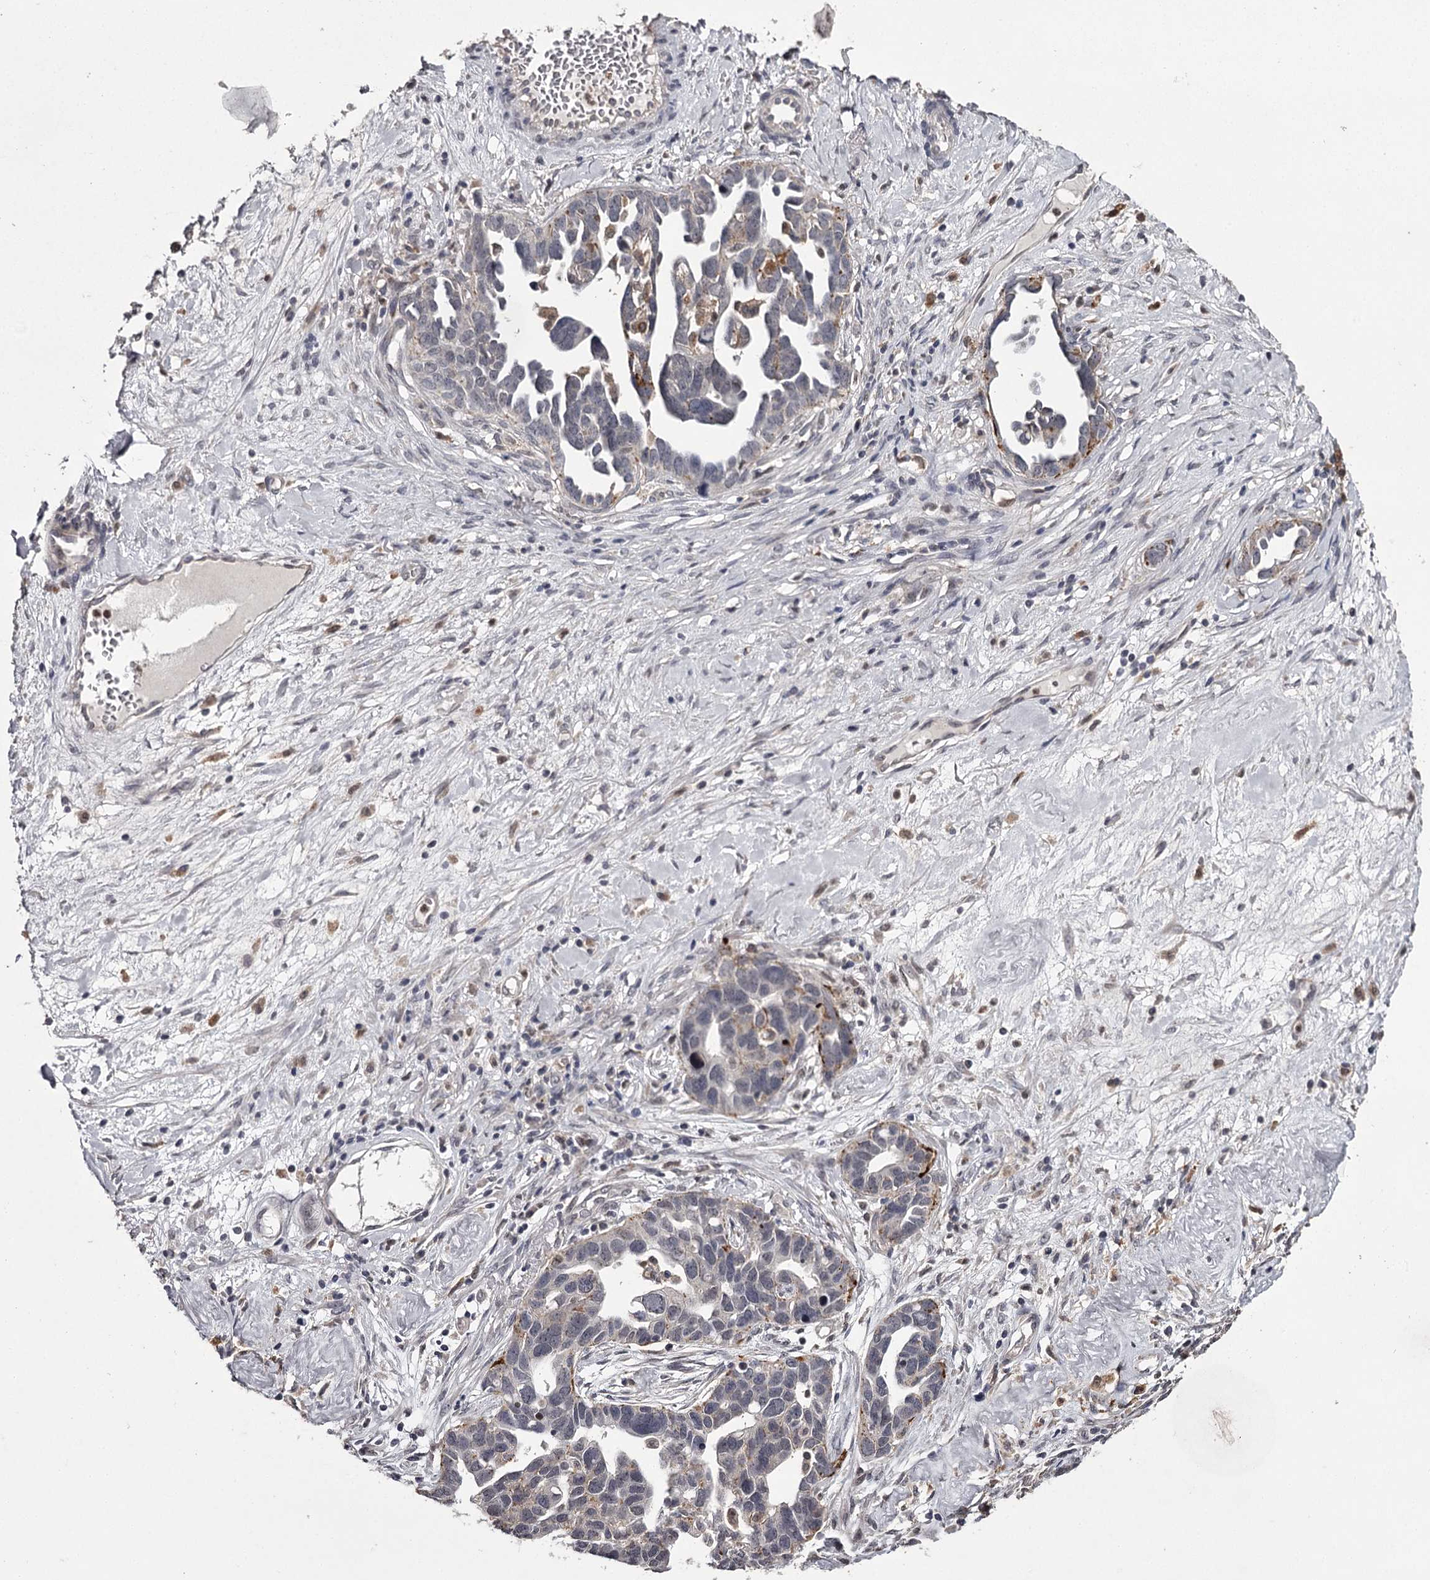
{"staining": {"intensity": "negative", "quantity": "none", "location": "none"}, "tissue": "ovarian cancer", "cell_type": "Tumor cells", "image_type": "cancer", "snomed": [{"axis": "morphology", "description": "Cystadenocarcinoma, serous, NOS"}, {"axis": "topography", "description": "Ovary"}], "caption": "Tumor cells show no significant protein positivity in ovarian serous cystadenocarcinoma.", "gene": "SLC32A1", "patient": {"sex": "female", "age": 54}}